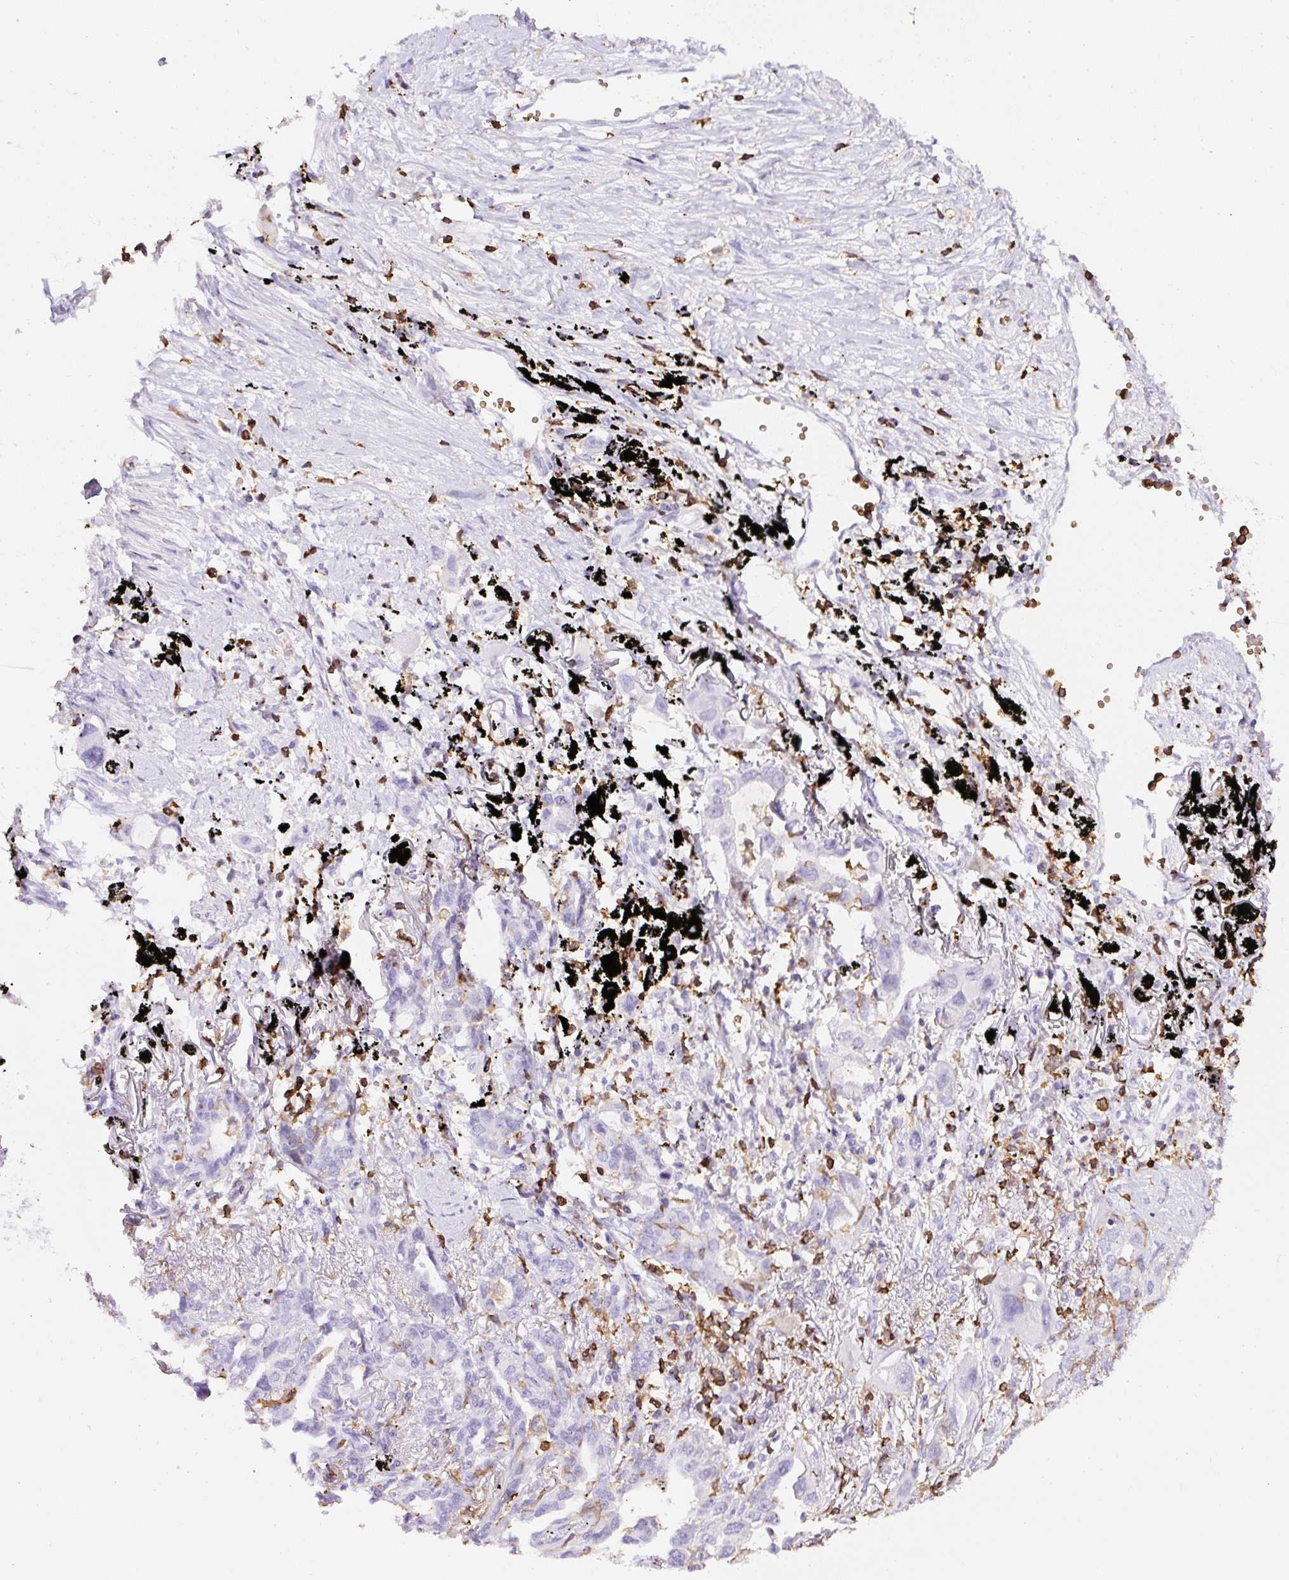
{"staining": {"intensity": "negative", "quantity": "none", "location": "none"}, "tissue": "lung cancer", "cell_type": "Tumor cells", "image_type": "cancer", "snomed": [{"axis": "morphology", "description": "Adenocarcinoma, NOS"}, {"axis": "topography", "description": "Lung"}], "caption": "Tumor cells are negative for protein expression in human lung adenocarcinoma.", "gene": "FAM228B", "patient": {"sex": "male", "age": 67}}